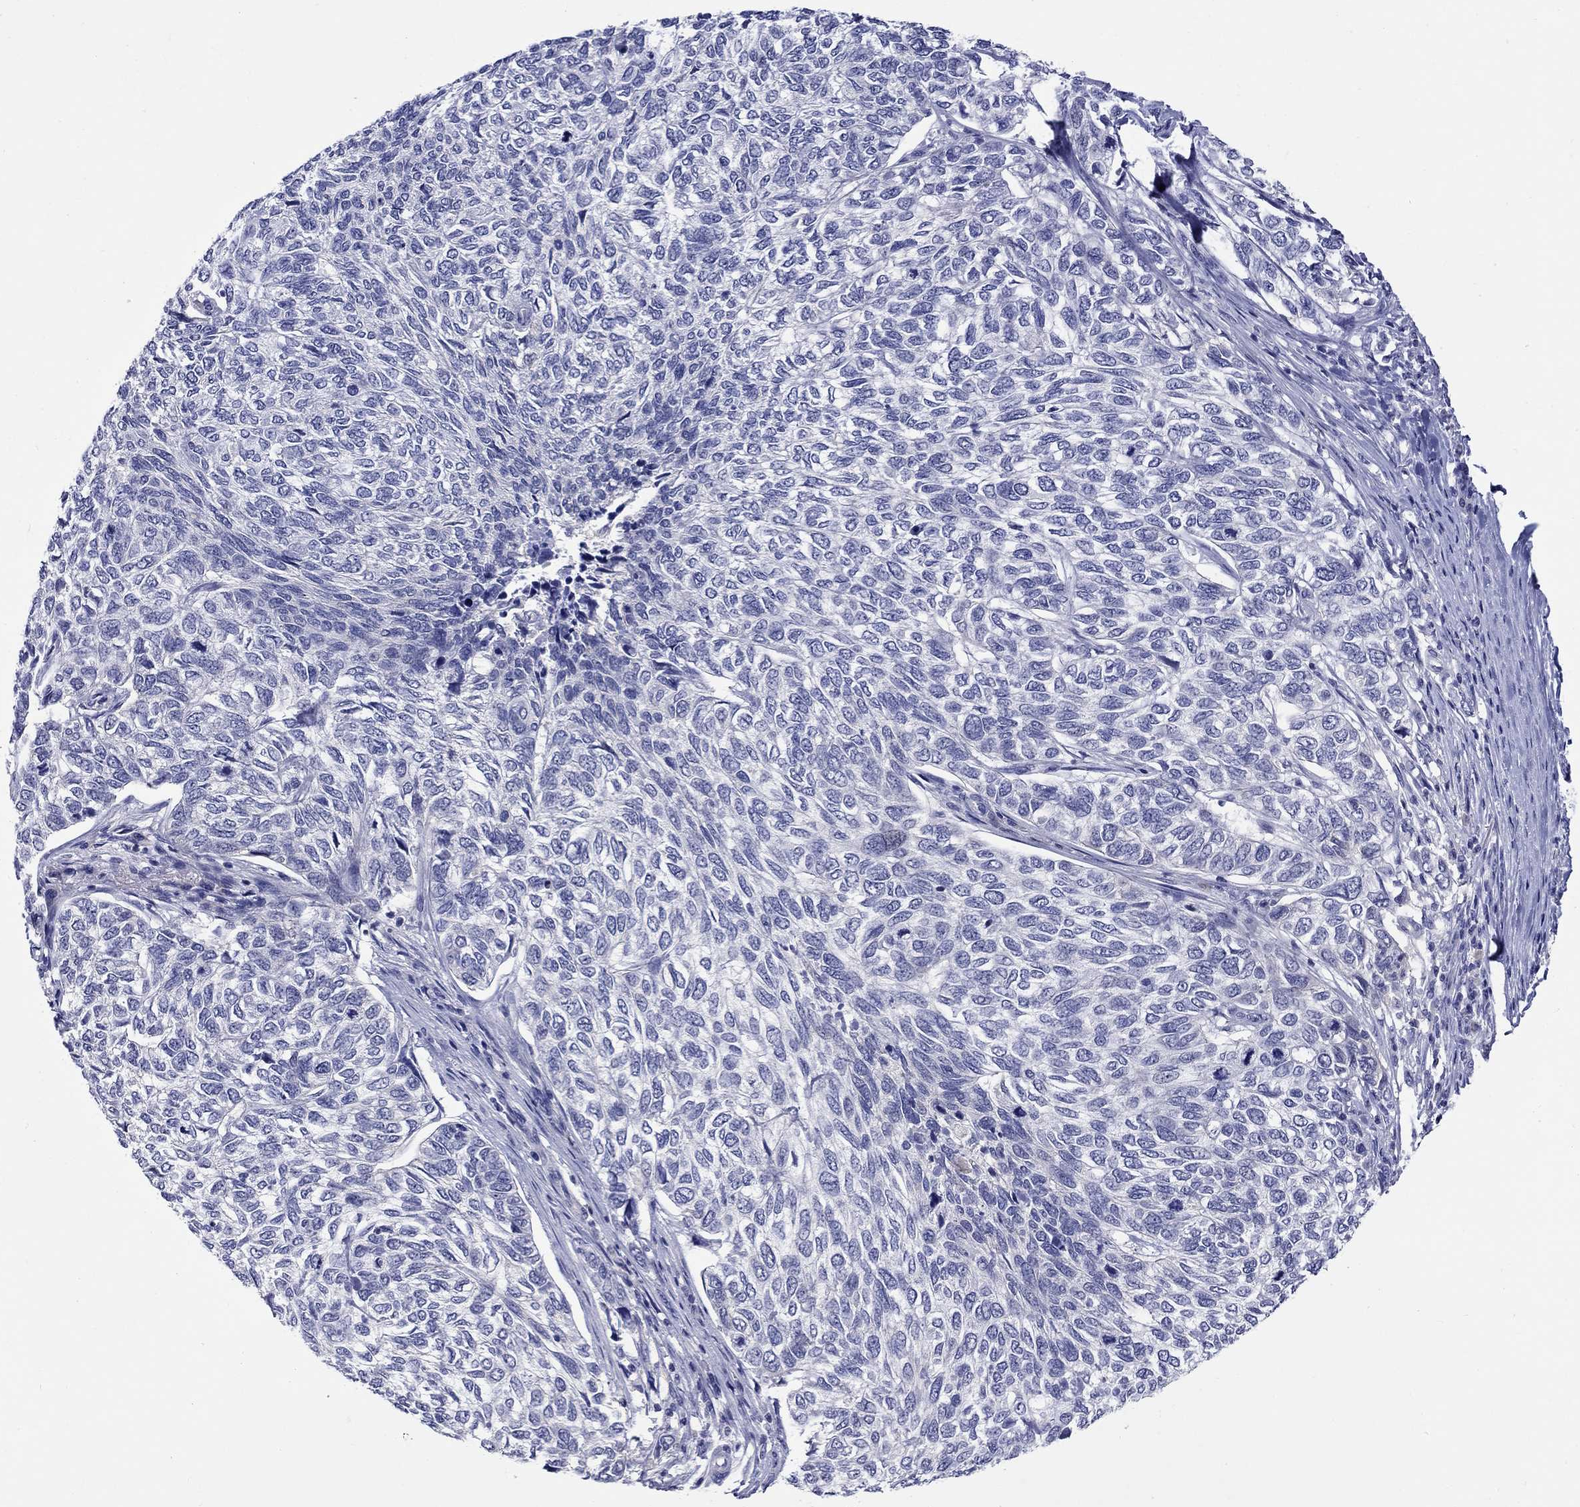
{"staining": {"intensity": "negative", "quantity": "none", "location": "none"}, "tissue": "skin cancer", "cell_type": "Tumor cells", "image_type": "cancer", "snomed": [{"axis": "morphology", "description": "Basal cell carcinoma"}, {"axis": "topography", "description": "Skin"}], "caption": "This micrograph is of skin basal cell carcinoma stained with immunohistochemistry (IHC) to label a protein in brown with the nuclei are counter-stained blue. There is no expression in tumor cells.", "gene": "SLC30A3", "patient": {"sex": "female", "age": 65}}